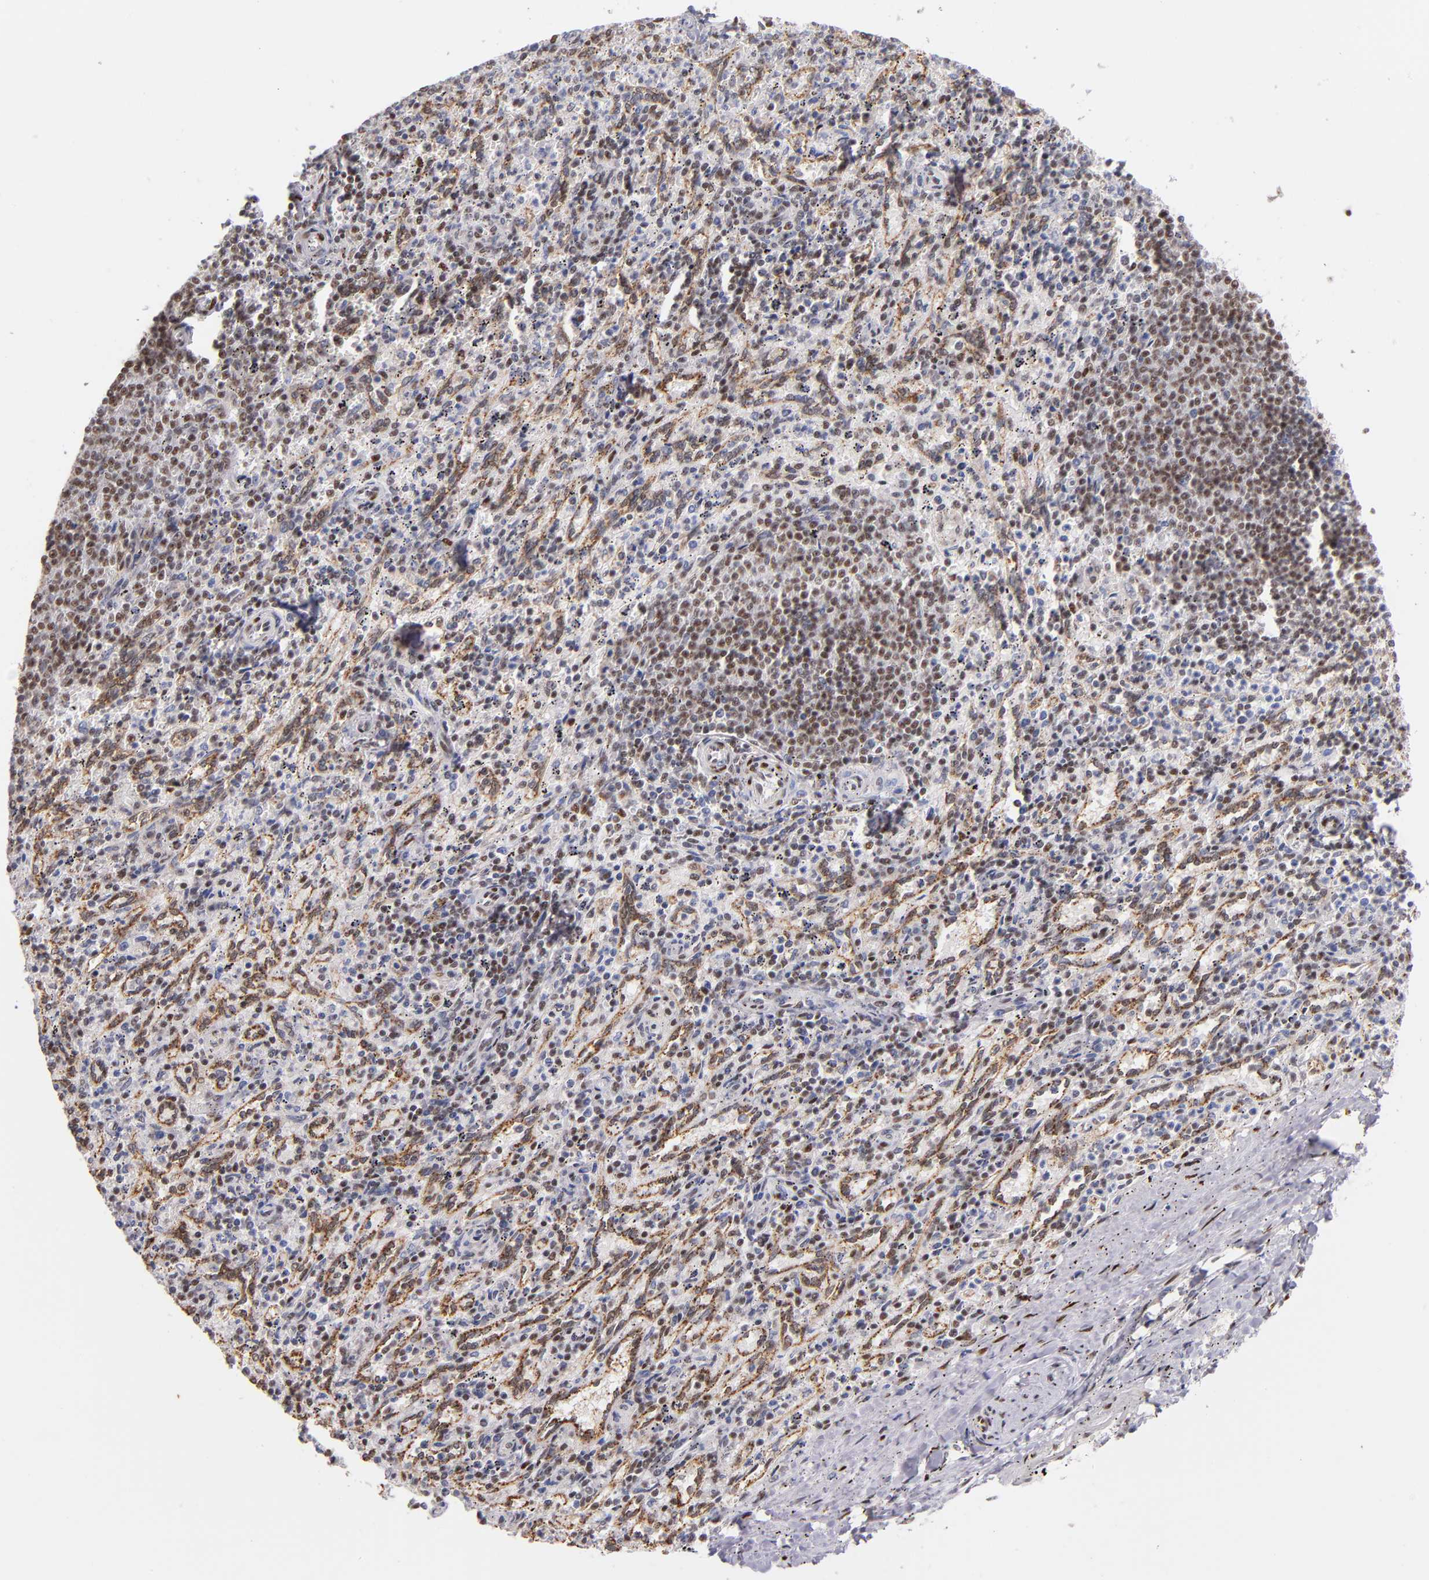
{"staining": {"intensity": "weak", "quantity": "<25%", "location": "nuclear"}, "tissue": "spleen", "cell_type": "Cells in red pulp", "image_type": "normal", "snomed": [{"axis": "morphology", "description": "Normal tissue, NOS"}, {"axis": "topography", "description": "Spleen"}], "caption": "A high-resolution histopathology image shows immunohistochemistry staining of normal spleen, which reveals no significant positivity in cells in red pulp.", "gene": "SRF", "patient": {"sex": "female", "age": 10}}